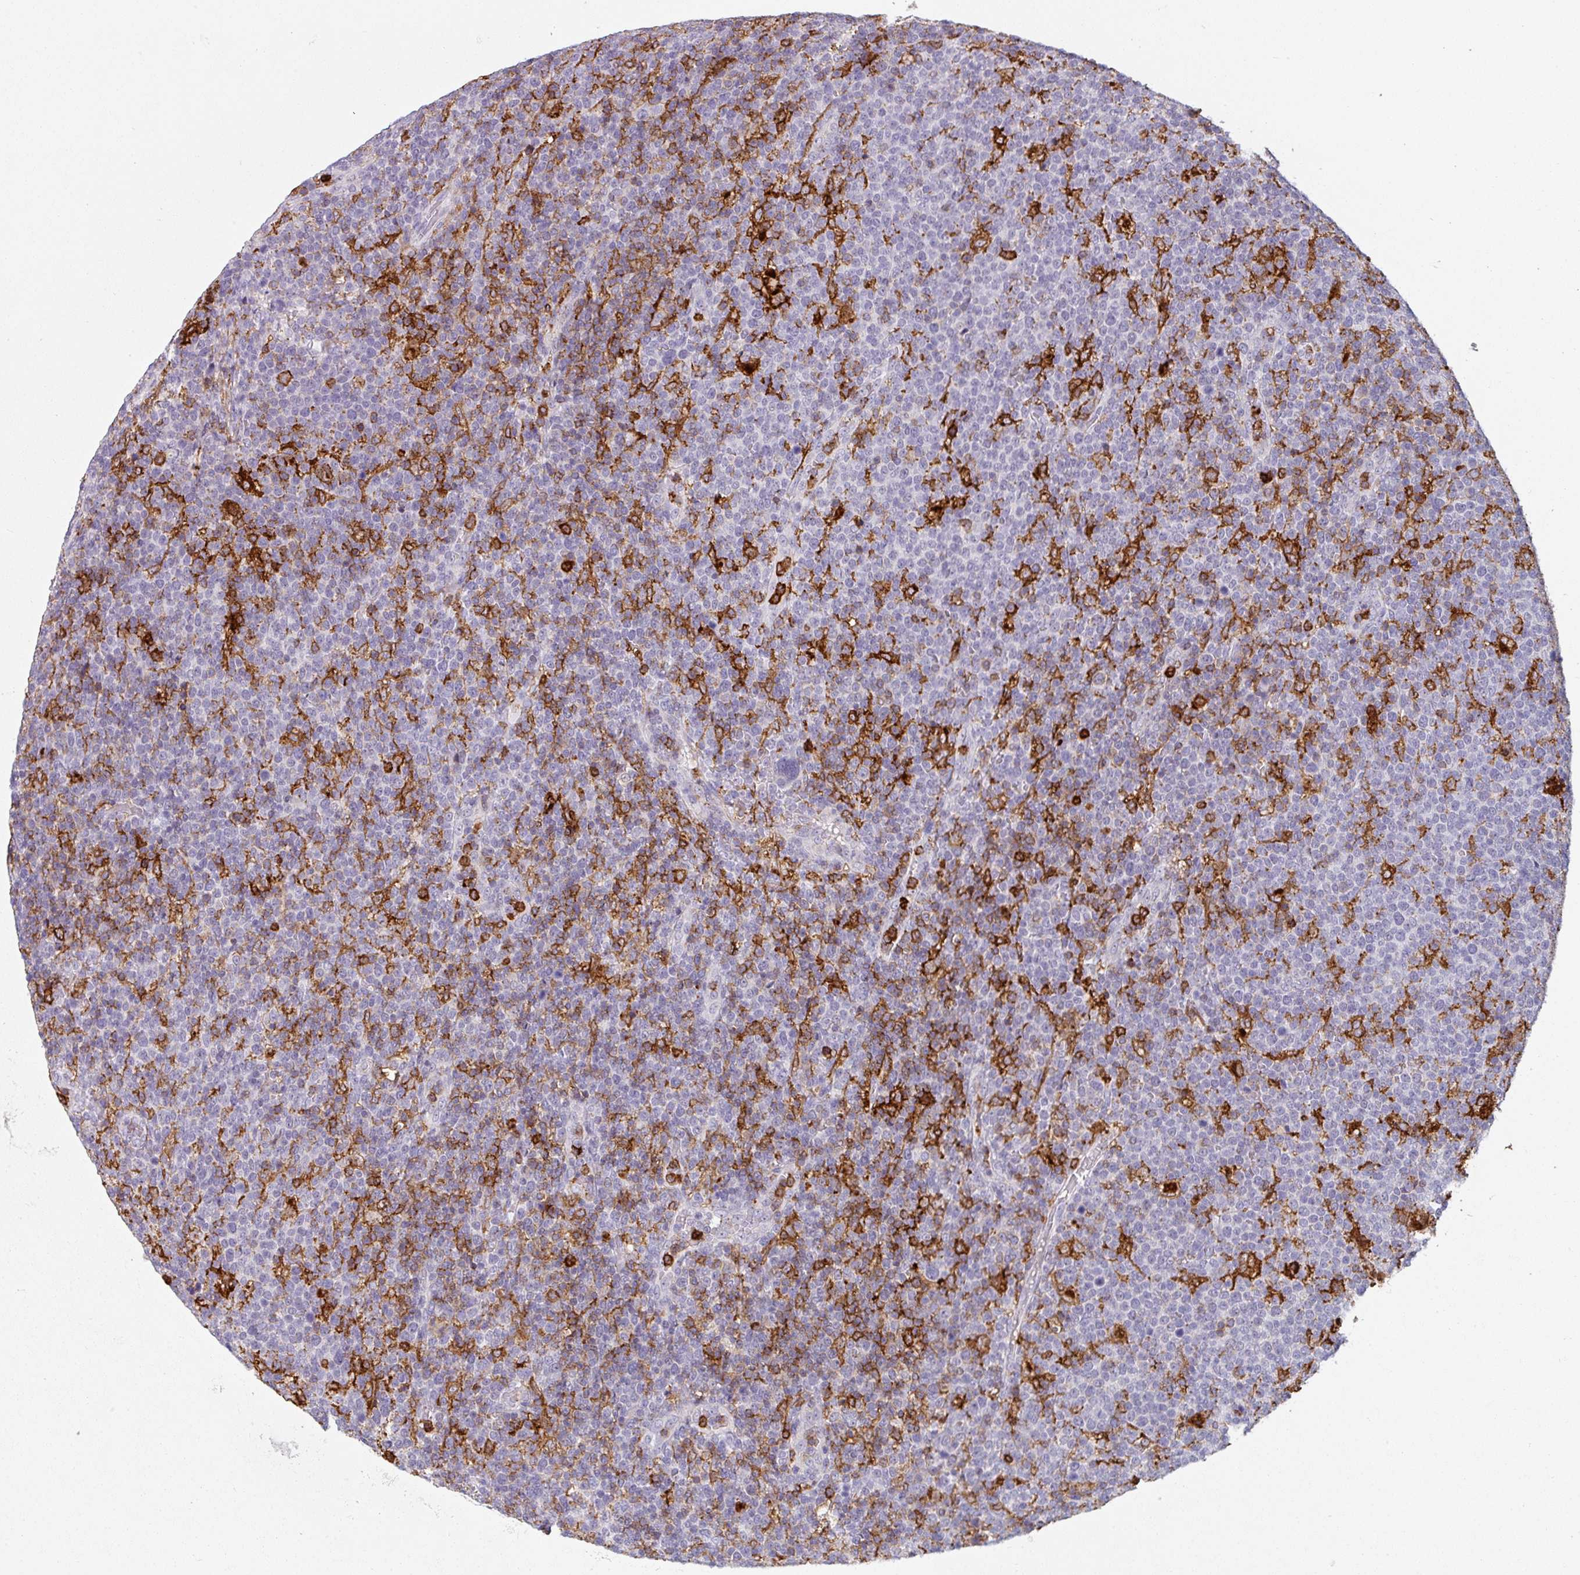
{"staining": {"intensity": "weak", "quantity": "25%-75%", "location": "cytoplasmic/membranous"}, "tissue": "lymphoma", "cell_type": "Tumor cells", "image_type": "cancer", "snomed": [{"axis": "morphology", "description": "Malignant lymphoma, non-Hodgkin's type, High grade"}, {"axis": "topography", "description": "Lymph node"}], "caption": "Protein staining displays weak cytoplasmic/membranous positivity in approximately 25%-75% of tumor cells in lymphoma.", "gene": "EXOSC5", "patient": {"sex": "male", "age": 61}}